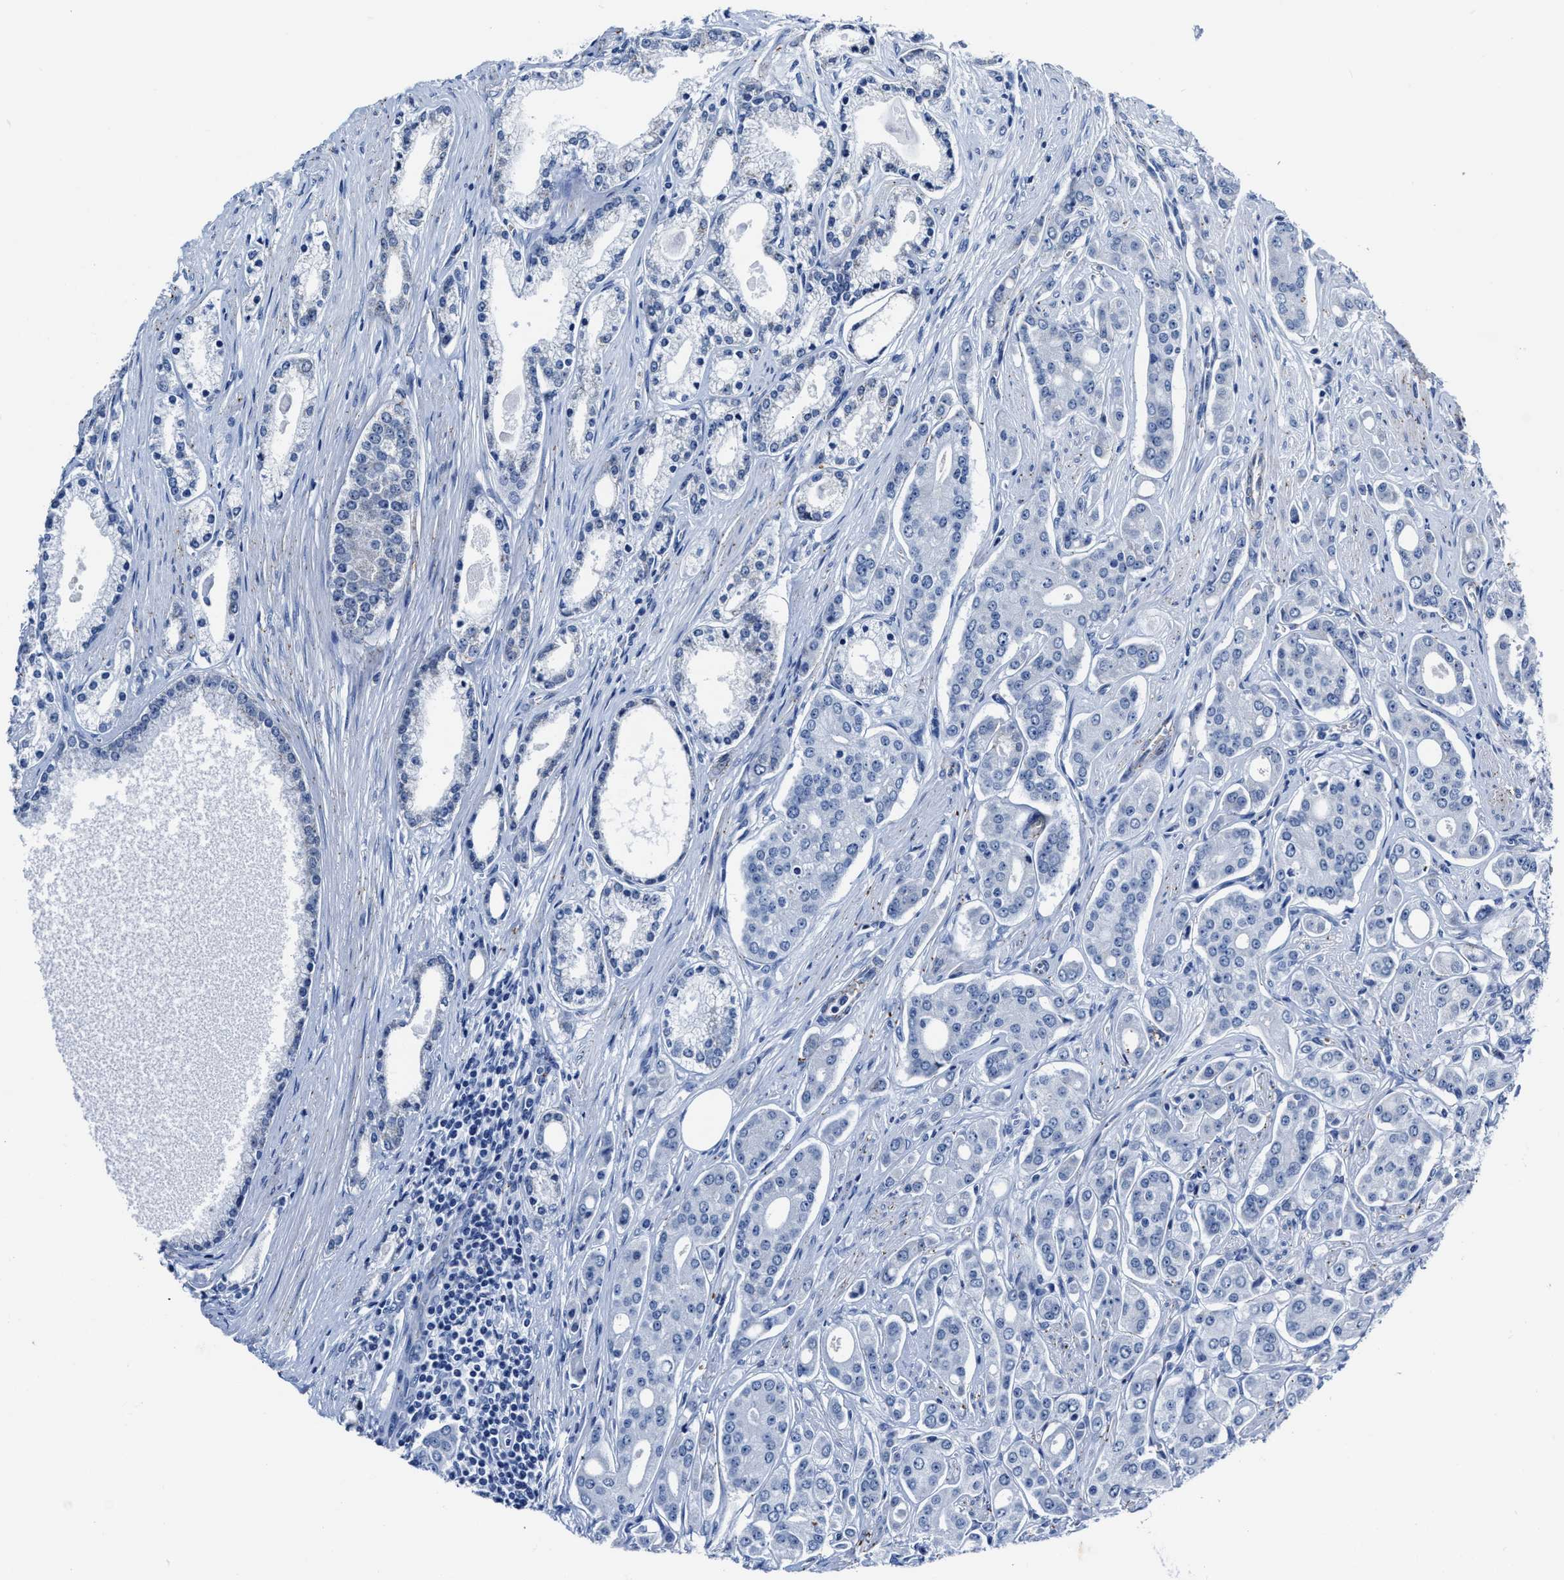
{"staining": {"intensity": "negative", "quantity": "none", "location": "none"}, "tissue": "prostate cancer", "cell_type": "Tumor cells", "image_type": "cancer", "snomed": [{"axis": "morphology", "description": "Adenocarcinoma, High grade"}, {"axis": "topography", "description": "Prostate"}], "caption": "Histopathology image shows no significant protein positivity in tumor cells of prostate cancer.", "gene": "KCNMB3", "patient": {"sex": "male", "age": 71}}